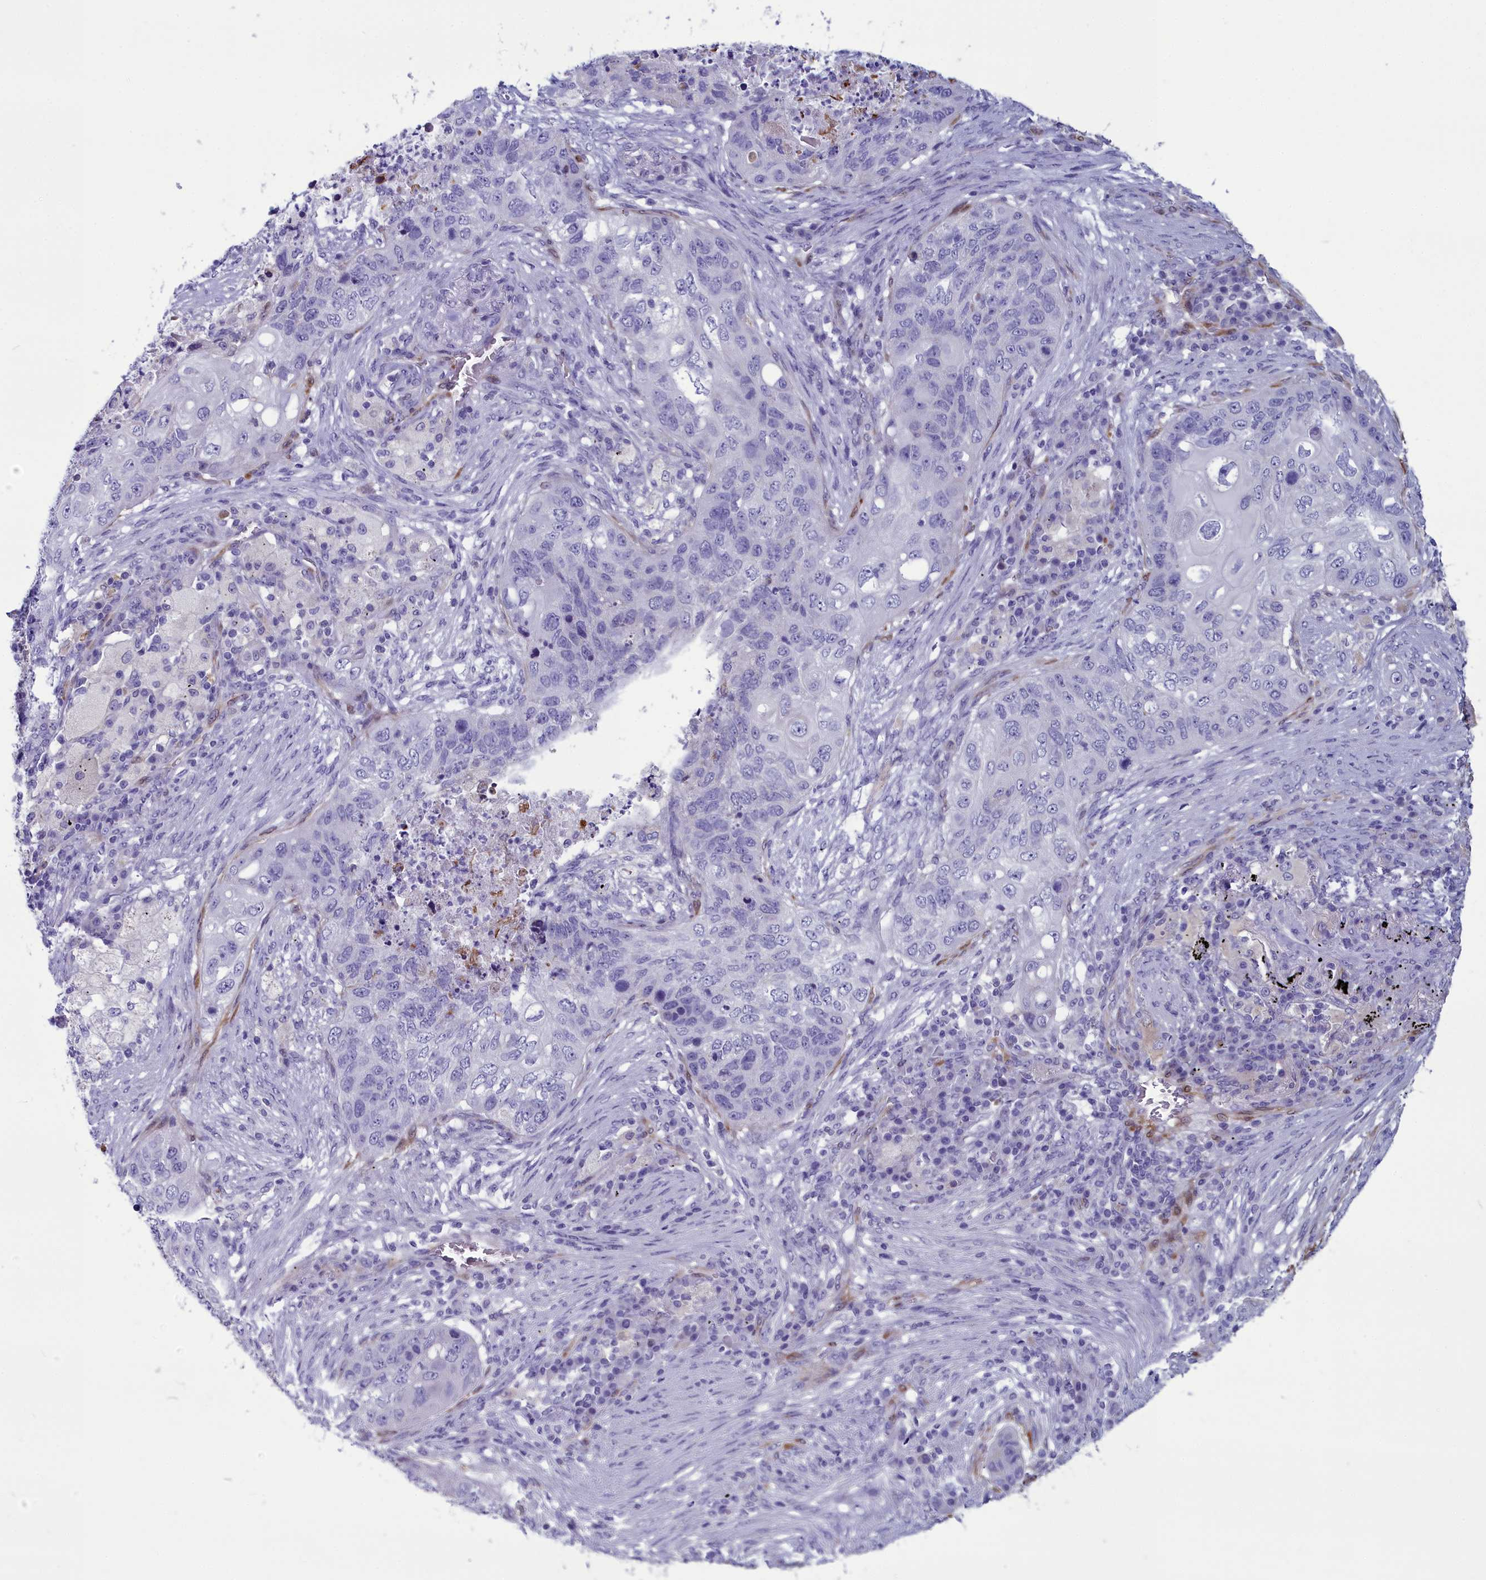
{"staining": {"intensity": "negative", "quantity": "none", "location": "none"}, "tissue": "lung cancer", "cell_type": "Tumor cells", "image_type": "cancer", "snomed": [{"axis": "morphology", "description": "Squamous cell carcinoma, NOS"}, {"axis": "topography", "description": "Lung"}], "caption": "DAB (3,3'-diaminobenzidine) immunohistochemical staining of human lung cancer (squamous cell carcinoma) reveals no significant staining in tumor cells.", "gene": "PPP1R14A", "patient": {"sex": "female", "age": 63}}